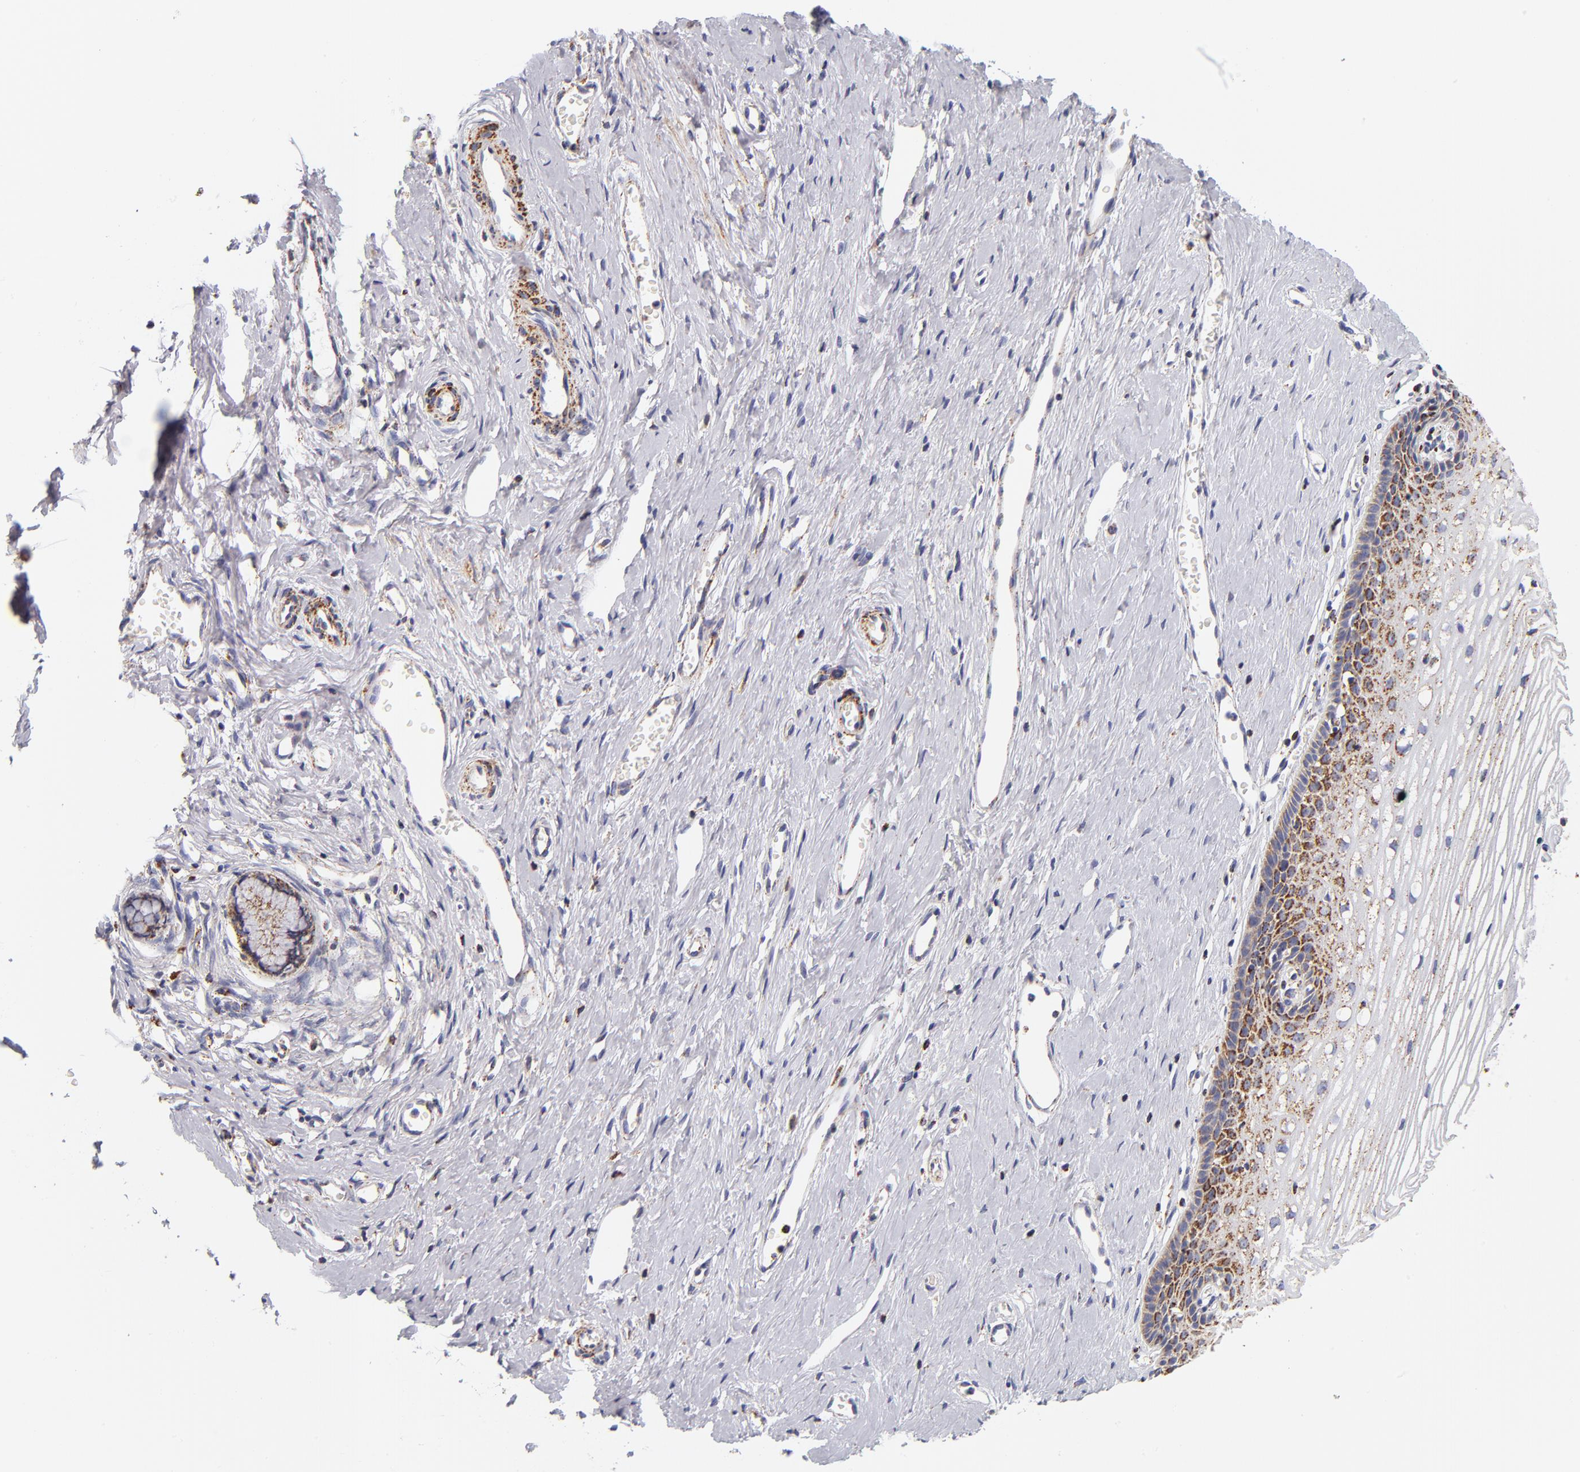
{"staining": {"intensity": "moderate", "quantity": ">75%", "location": "cytoplasmic/membranous"}, "tissue": "cervix", "cell_type": "Glandular cells", "image_type": "normal", "snomed": [{"axis": "morphology", "description": "Normal tissue, NOS"}, {"axis": "topography", "description": "Cervix"}], "caption": "Cervix stained with IHC exhibits moderate cytoplasmic/membranous positivity in approximately >75% of glandular cells.", "gene": "ECHS1", "patient": {"sex": "female", "age": 40}}